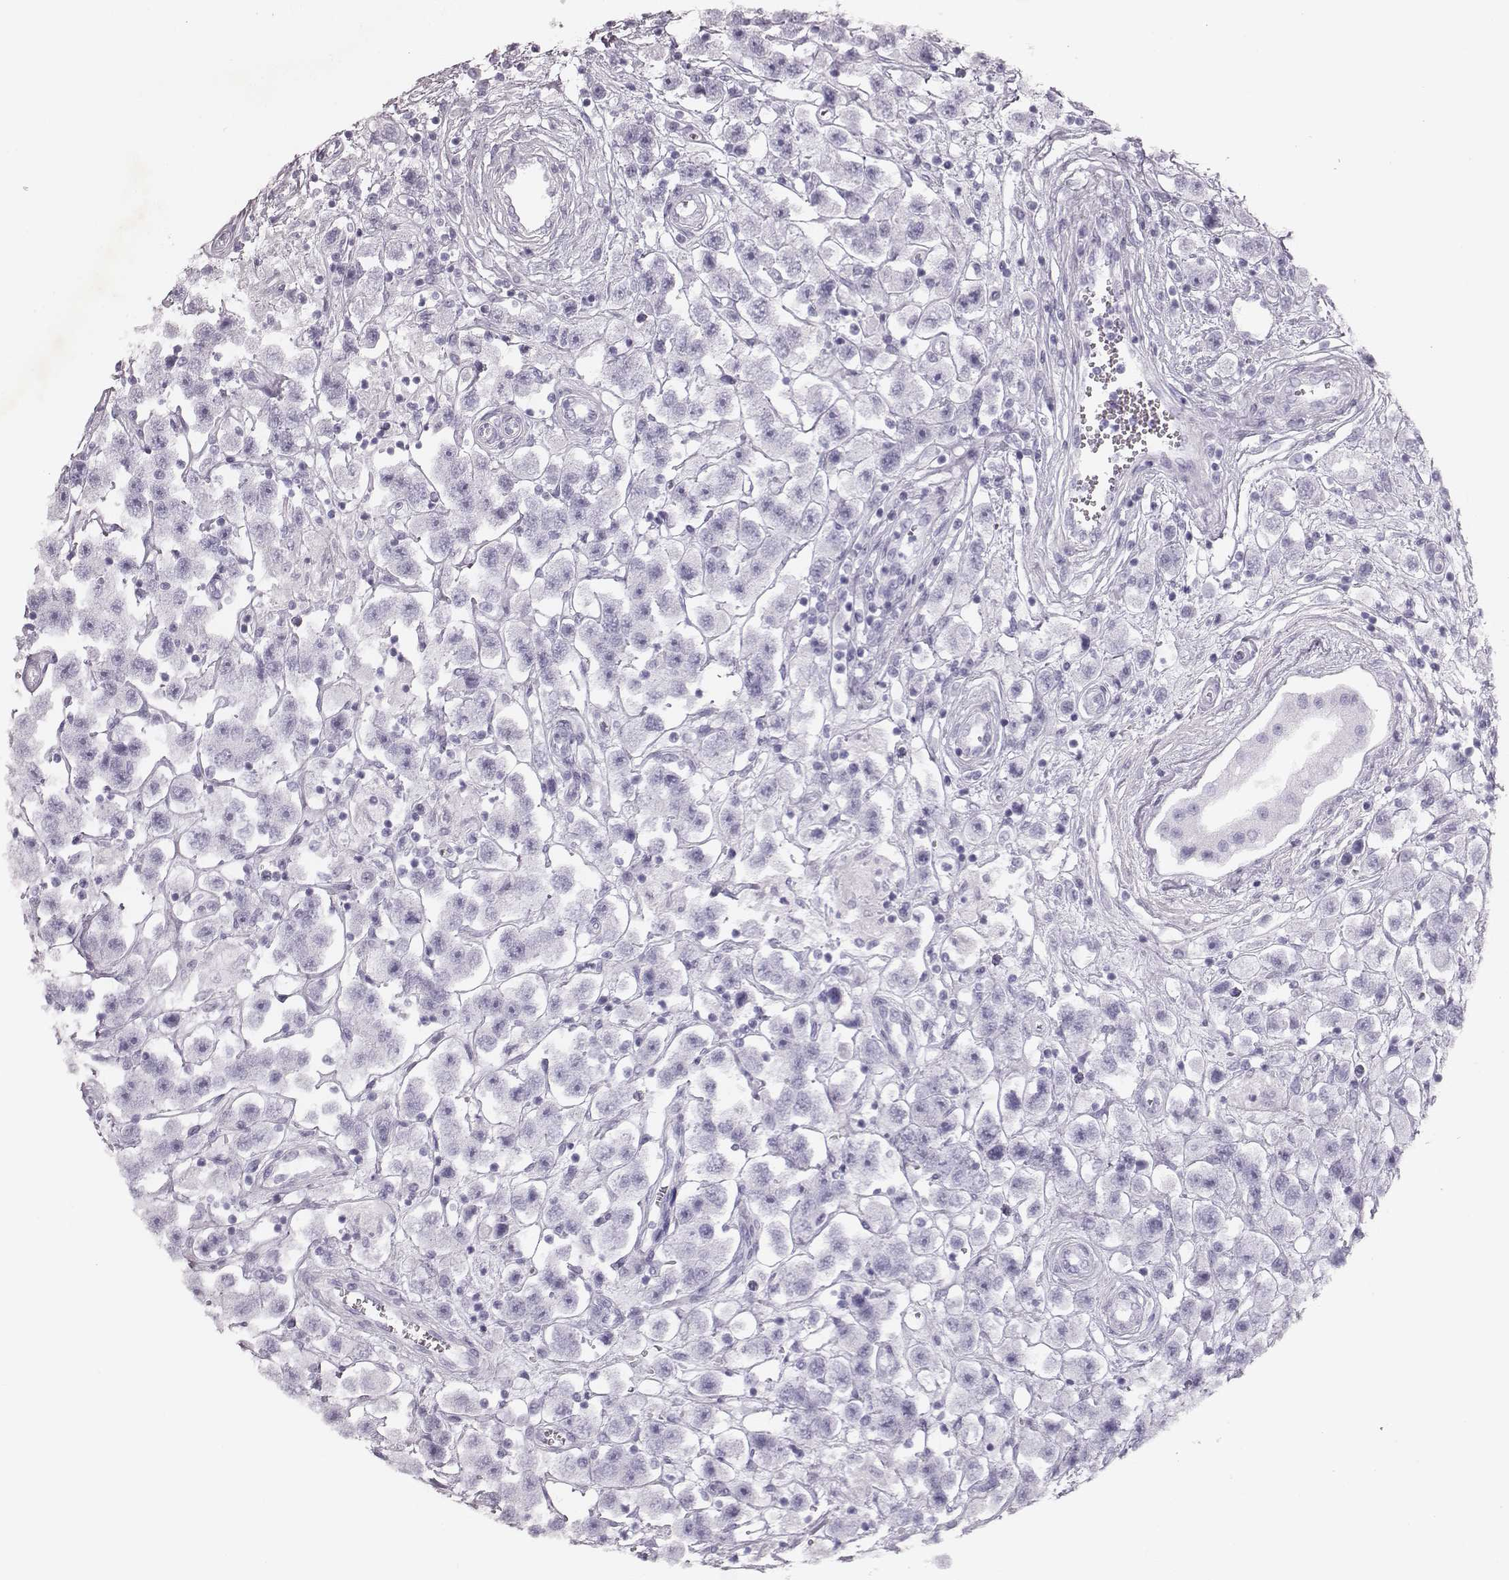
{"staining": {"intensity": "moderate", "quantity": "25%-75%", "location": "nuclear"}, "tissue": "testis cancer", "cell_type": "Tumor cells", "image_type": "cancer", "snomed": [{"axis": "morphology", "description": "Seminoma, NOS"}, {"axis": "topography", "description": "Testis"}], "caption": "There is medium levels of moderate nuclear staining in tumor cells of testis cancer (seminoma), as demonstrated by immunohistochemical staining (brown color).", "gene": "NOP56", "patient": {"sex": "male", "age": 45}}